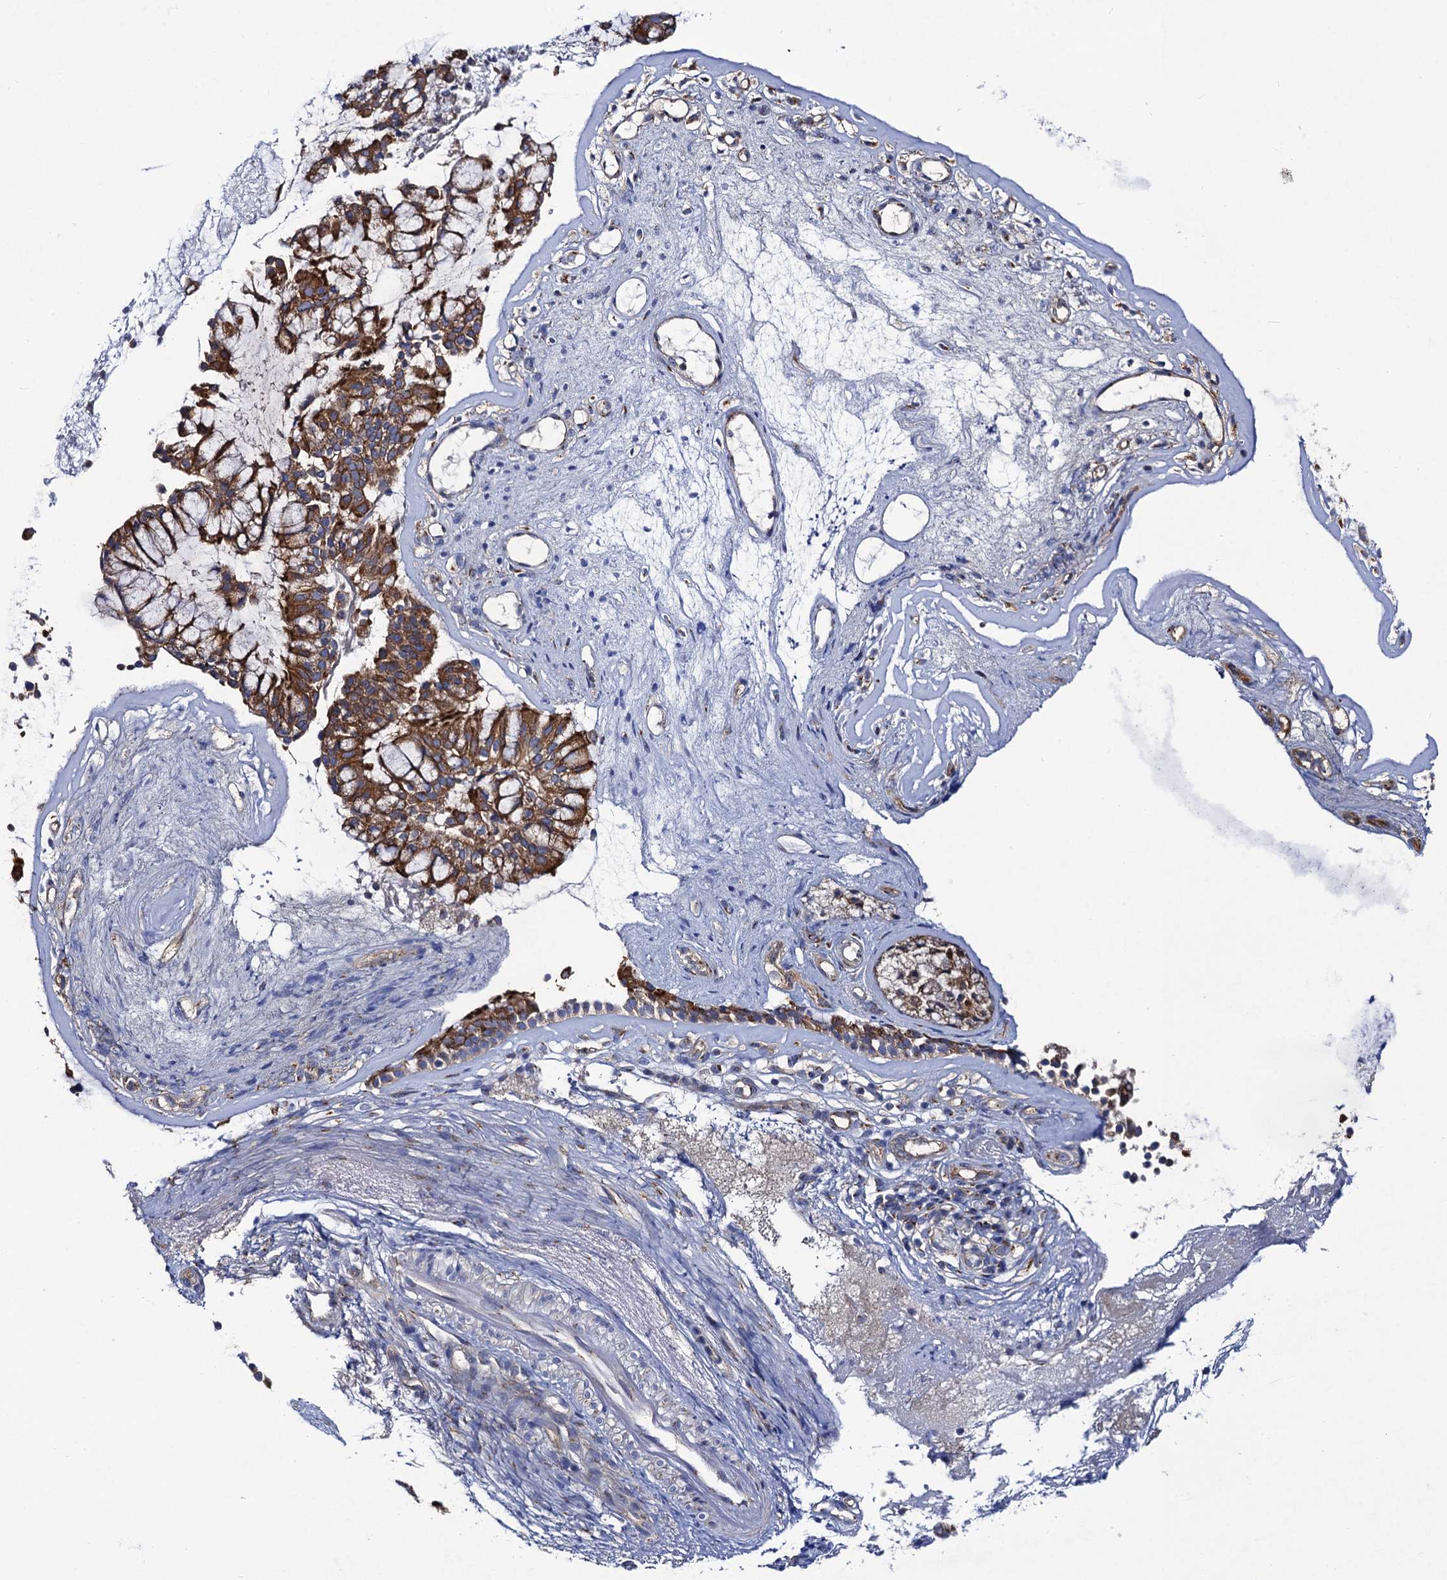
{"staining": {"intensity": "moderate", "quantity": ">75%", "location": "cytoplasmic/membranous"}, "tissue": "nasopharynx", "cell_type": "Respiratory epithelial cells", "image_type": "normal", "snomed": [{"axis": "morphology", "description": "Normal tissue, NOS"}, {"axis": "topography", "description": "Nasopharynx"}], "caption": "This image exhibits IHC staining of benign nasopharynx, with medium moderate cytoplasmic/membranous positivity in about >75% of respiratory epithelial cells.", "gene": "DYDC1", "patient": {"sex": "female", "age": 39}}